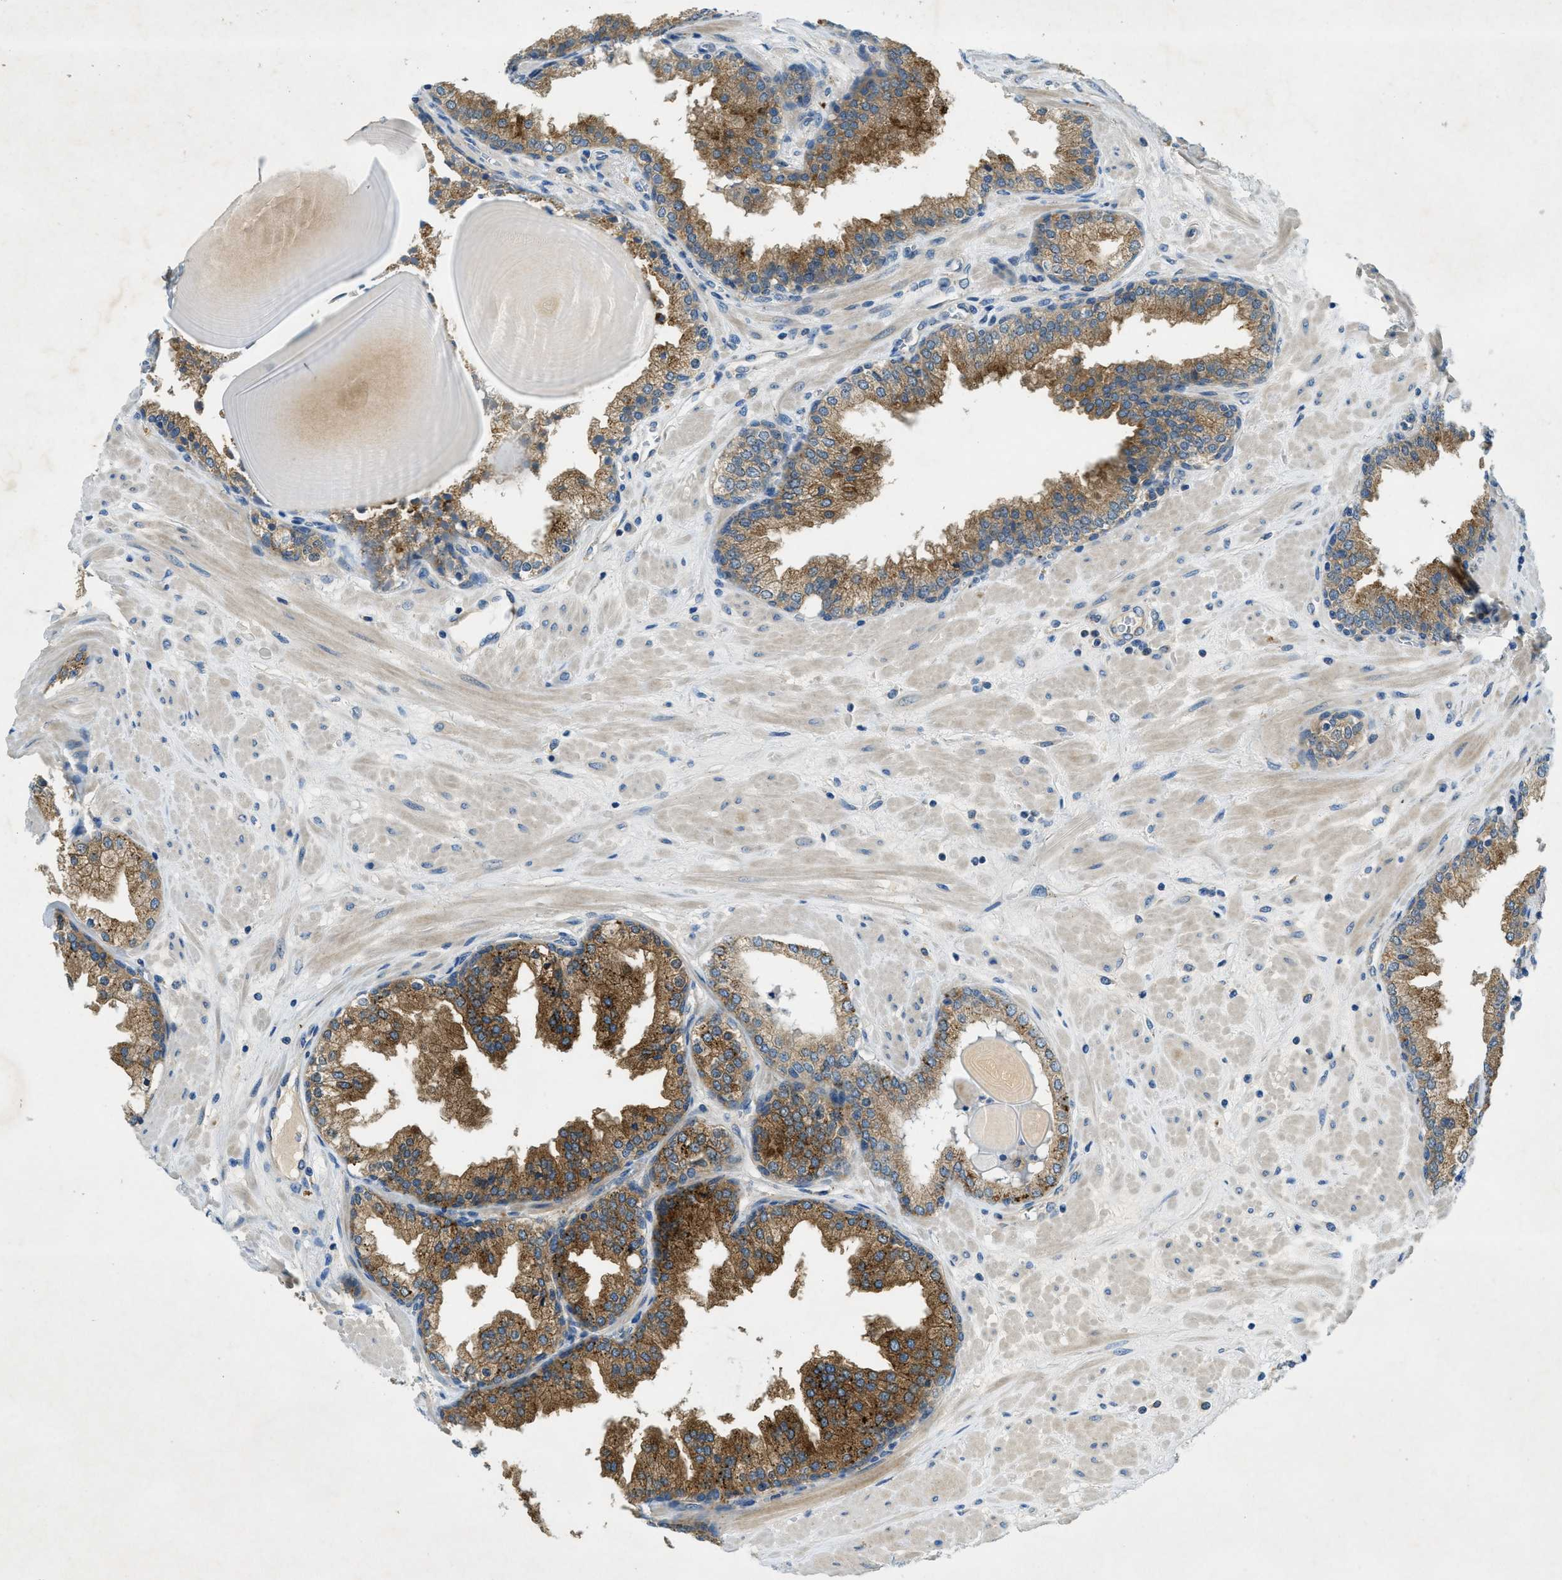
{"staining": {"intensity": "moderate", "quantity": ">75%", "location": "cytoplasmic/membranous"}, "tissue": "prostate", "cell_type": "Glandular cells", "image_type": "normal", "snomed": [{"axis": "morphology", "description": "Normal tissue, NOS"}, {"axis": "topography", "description": "Prostate"}], "caption": "IHC of unremarkable human prostate displays medium levels of moderate cytoplasmic/membranous positivity in about >75% of glandular cells. (DAB (3,3'-diaminobenzidine) IHC, brown staining for protein, blue staining for nuclei).", "gene": "RIPK2", "patient": {"sex": "male", "age": 51}}